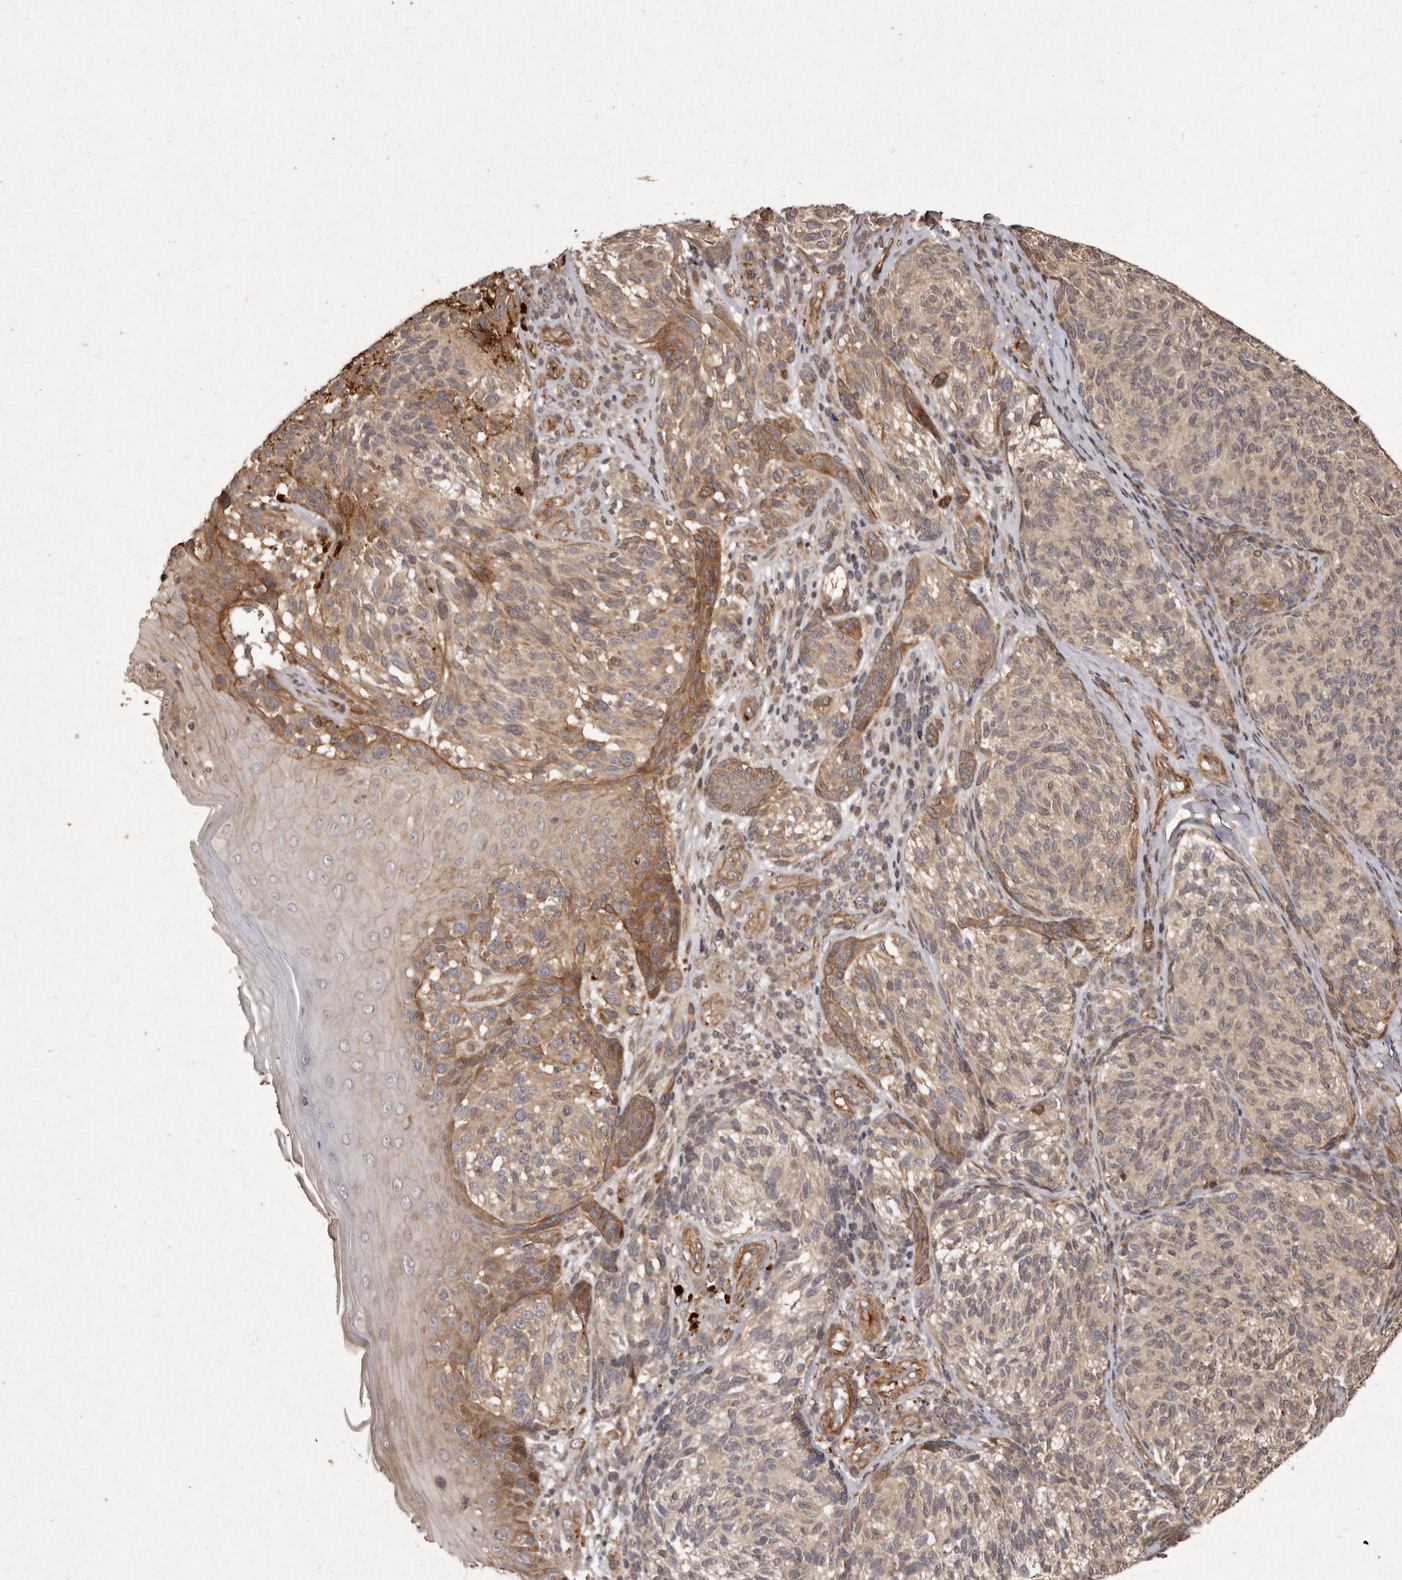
{"staining": {"intensity": "weak", "quantity": "25%-75%", "location": "cytoplasmic/membranous"}, "tissue": "melanoma", "cell_type": "Tumor cells", "image_type": "cancer", "snomed": [{"axis": "morphology", "description": "Malignant melanoma, NOS"}, {"axis": "topography", "description": "Skin"}], "caption": "IHC of human malignant melanoma exhibits low levels of weak cytoplasmic/membranous expression in approximately 25%-75% of tumor cells. Nuclei are stained in blue.", "gene": "SEMA3A", "patient": {"sex": "female", "age": 73}}